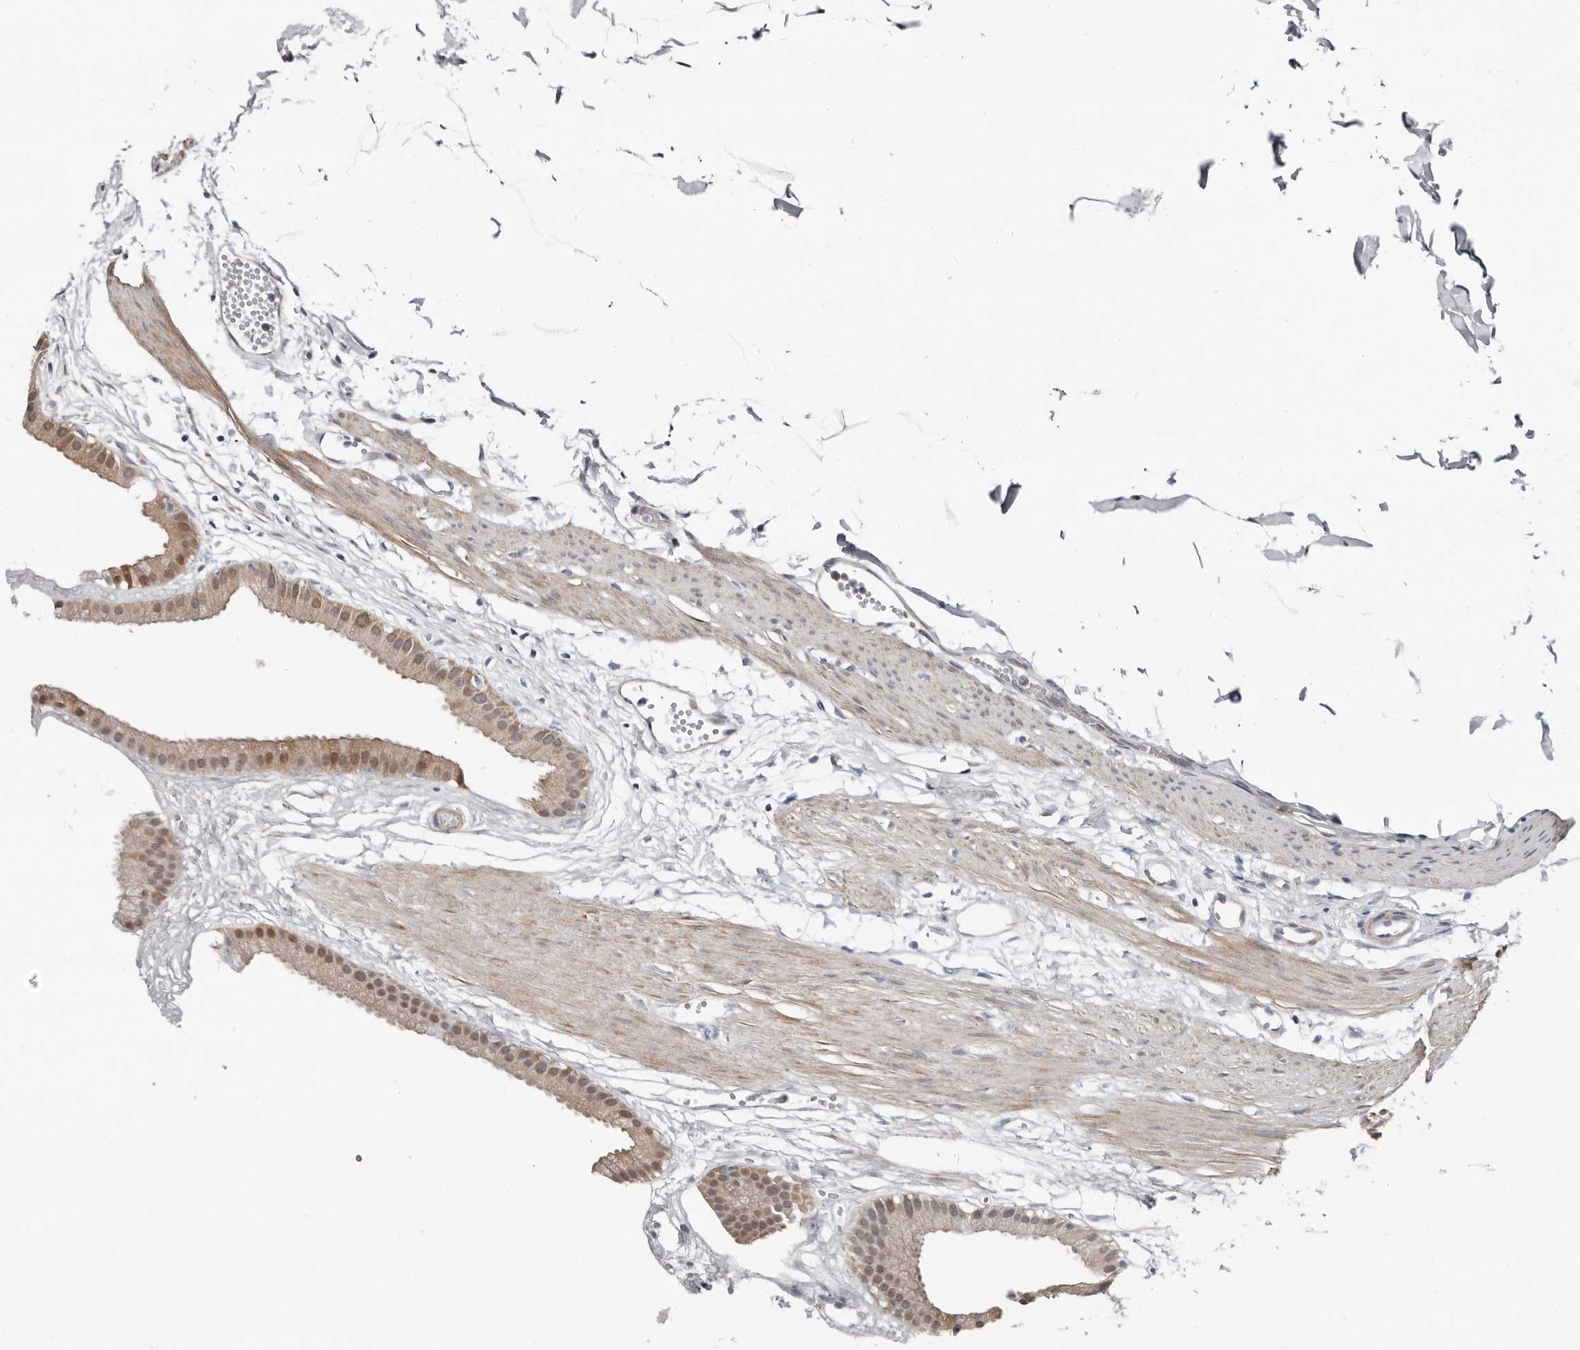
{"staining": {"intensity": "moderate", "quantity": ">75%", "location": "cytoplasmic/membranous,nuclear"}, "tissue": "gallbladder", "cell_type": "Glandular cells", "image_type": "normal", "snomed": [{"axis": "morphology", "description": "Normal tissue, NOS"}, {"axis": "topography", "description": "Gallbladder"}], "caption": "This is an image of IHC staining of unremarkable gallbladder, which shows moderate positivity in the cytoplasmic/membranous,nuclear of glandular cells.", "gene": "ASRGL1", "patient": {"sex": "female", "age": 64}}